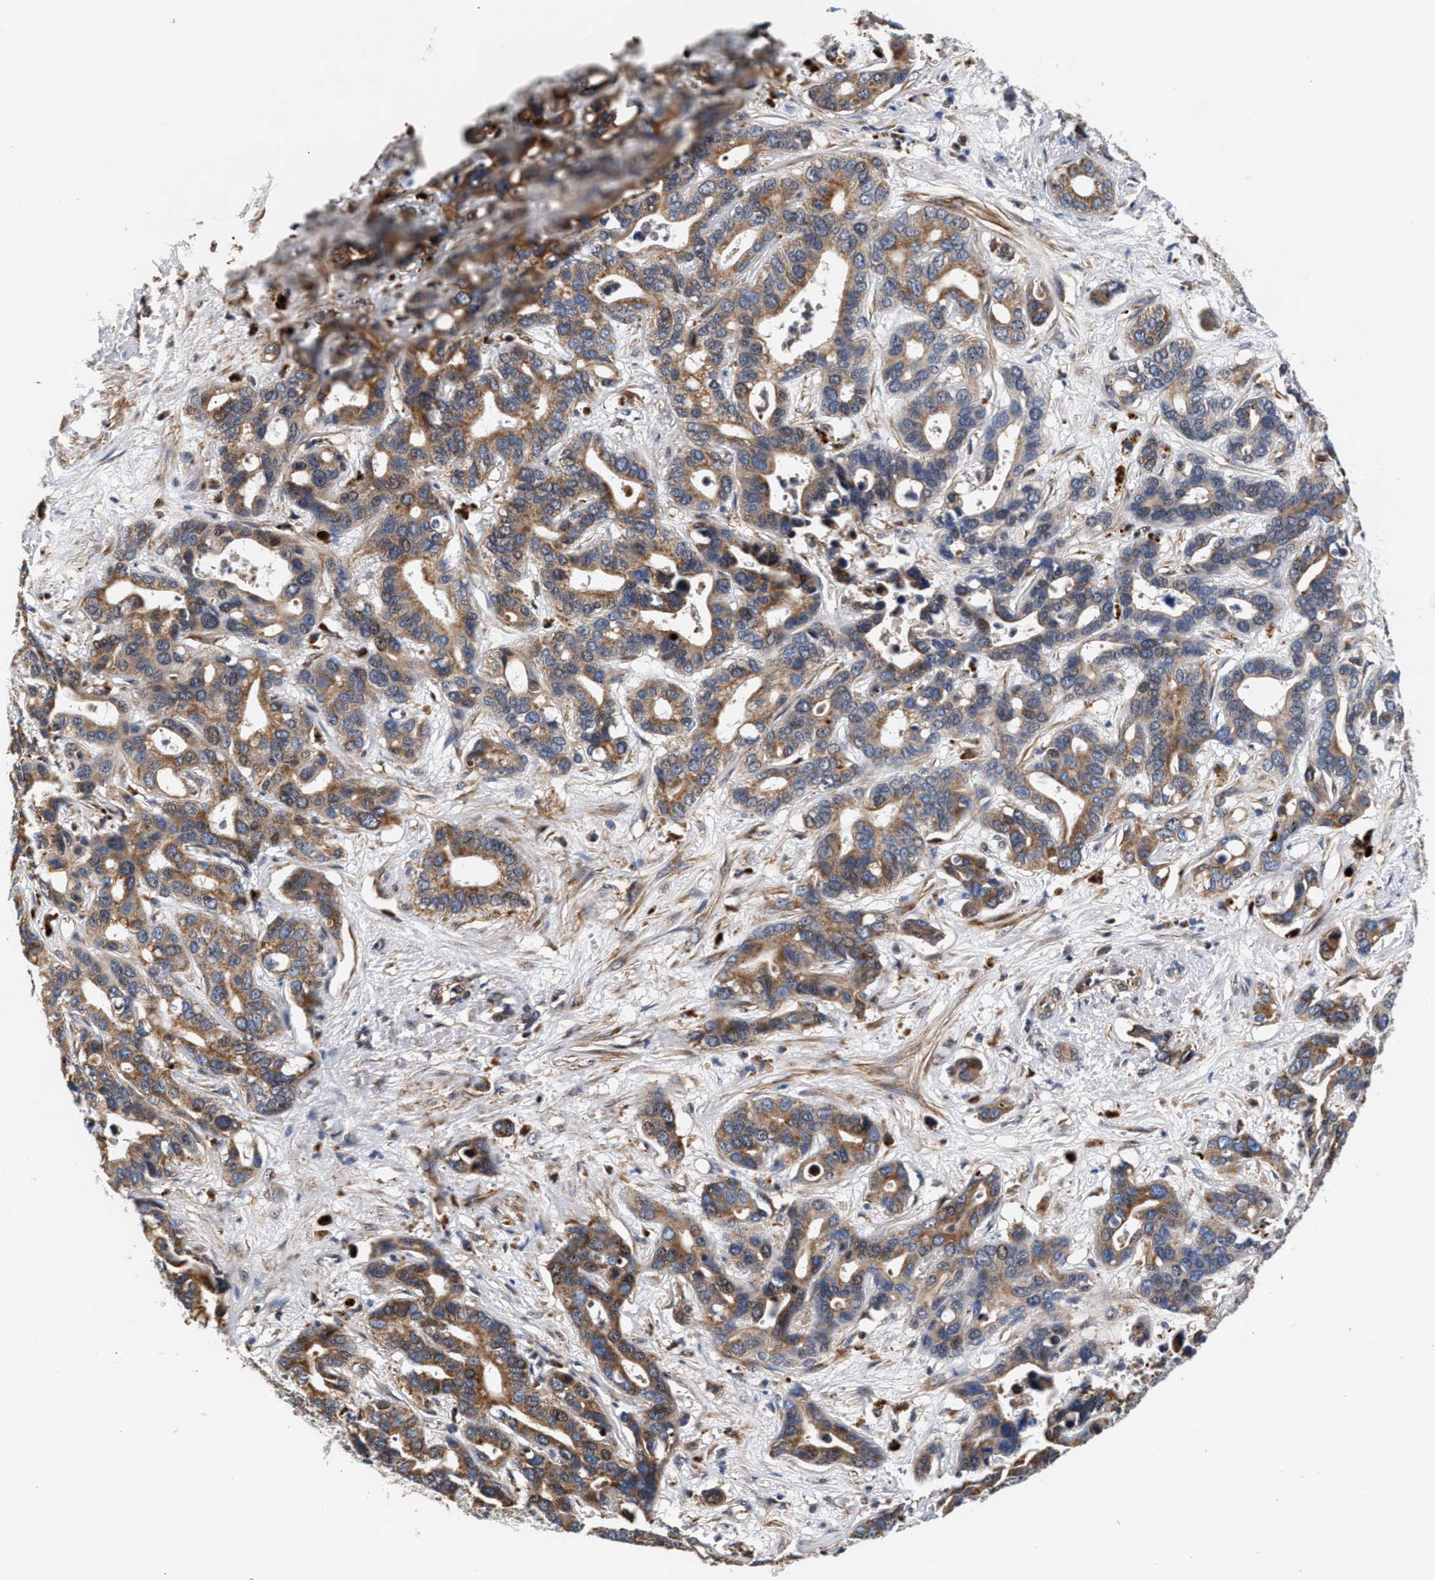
{"staining": {"intensity": "moderate", "quantity": ">75%", "location": "cytoplasmic/membranous"}, "tissue": "liver cancer", "cell_type": "Tumor cells", "image_type": "cancer", "snomed": [{"axis": "morphology", "description": "Cholangiocarcinoma"}, {"axis": "topography", "description": "Liver"}], "caption": "Tumor cells reveal medium levels of moderate cytoplasmic/membranous positivity in about >75% of cells in liver cancer (cholangiocarcinoma). Using DAB (brown) and hematoxylin (blue) stains, captured at high magnification using brightfield microscopy.", "gene": "SGK1", "patient": {"sex": "female", "age": 65}}